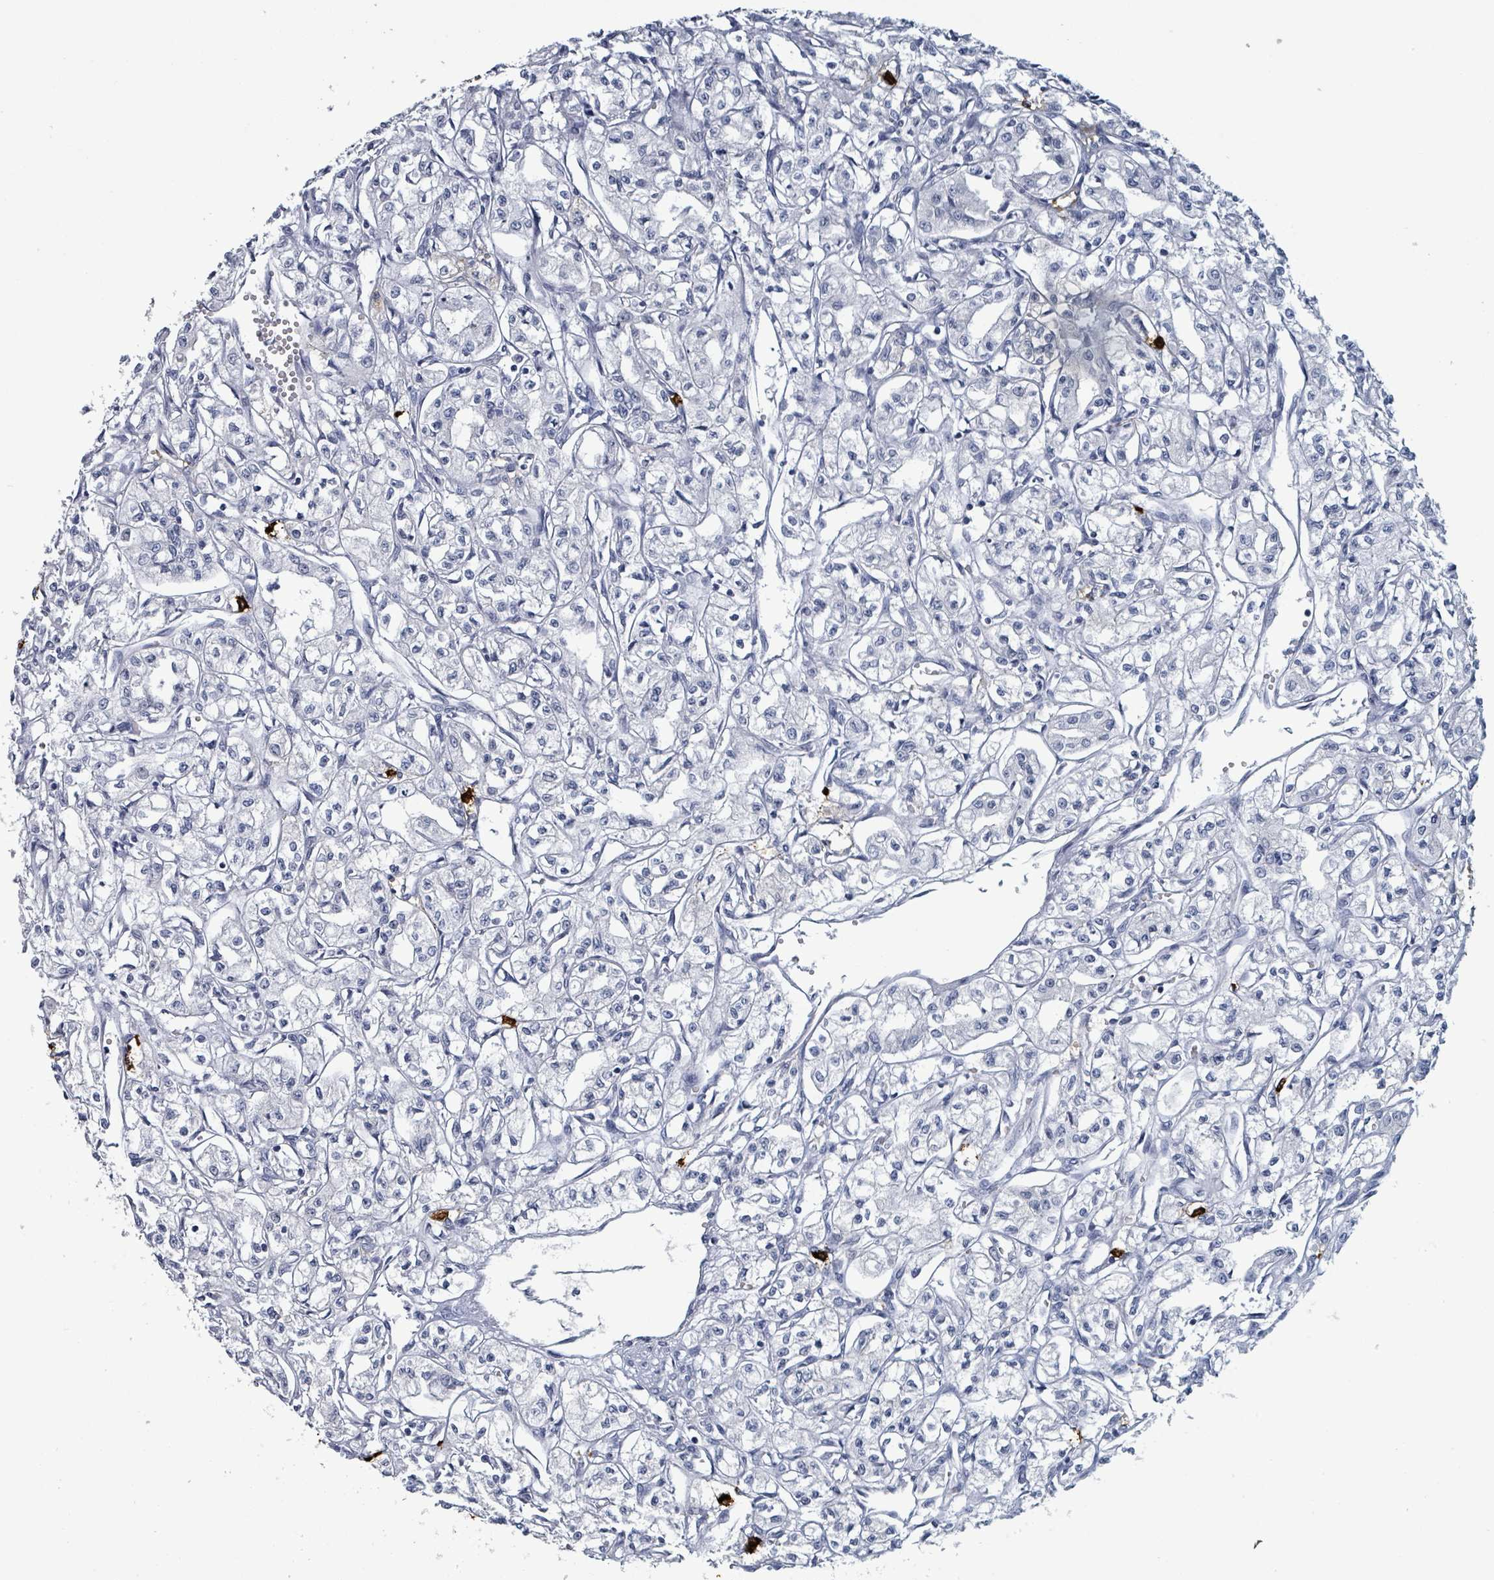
{"staining": {"intensity": "negative", "quantity": "none", "location": "none"}, "tissue": "renal cancer", "cell_type": "Tumor cells", "image_type": "cancer", "snomed": [{"axis": "morphology", "description": "Adenocarcinoma, NOS"}, {"axis": "topography", "description": "Kidney"}], "caption": "Immunohistochemical staining of human renal cancer demonstrates no significant staining in tumor cells.", "gene": "VPS13D", "patient": {"sex": "male", "age": 56}}